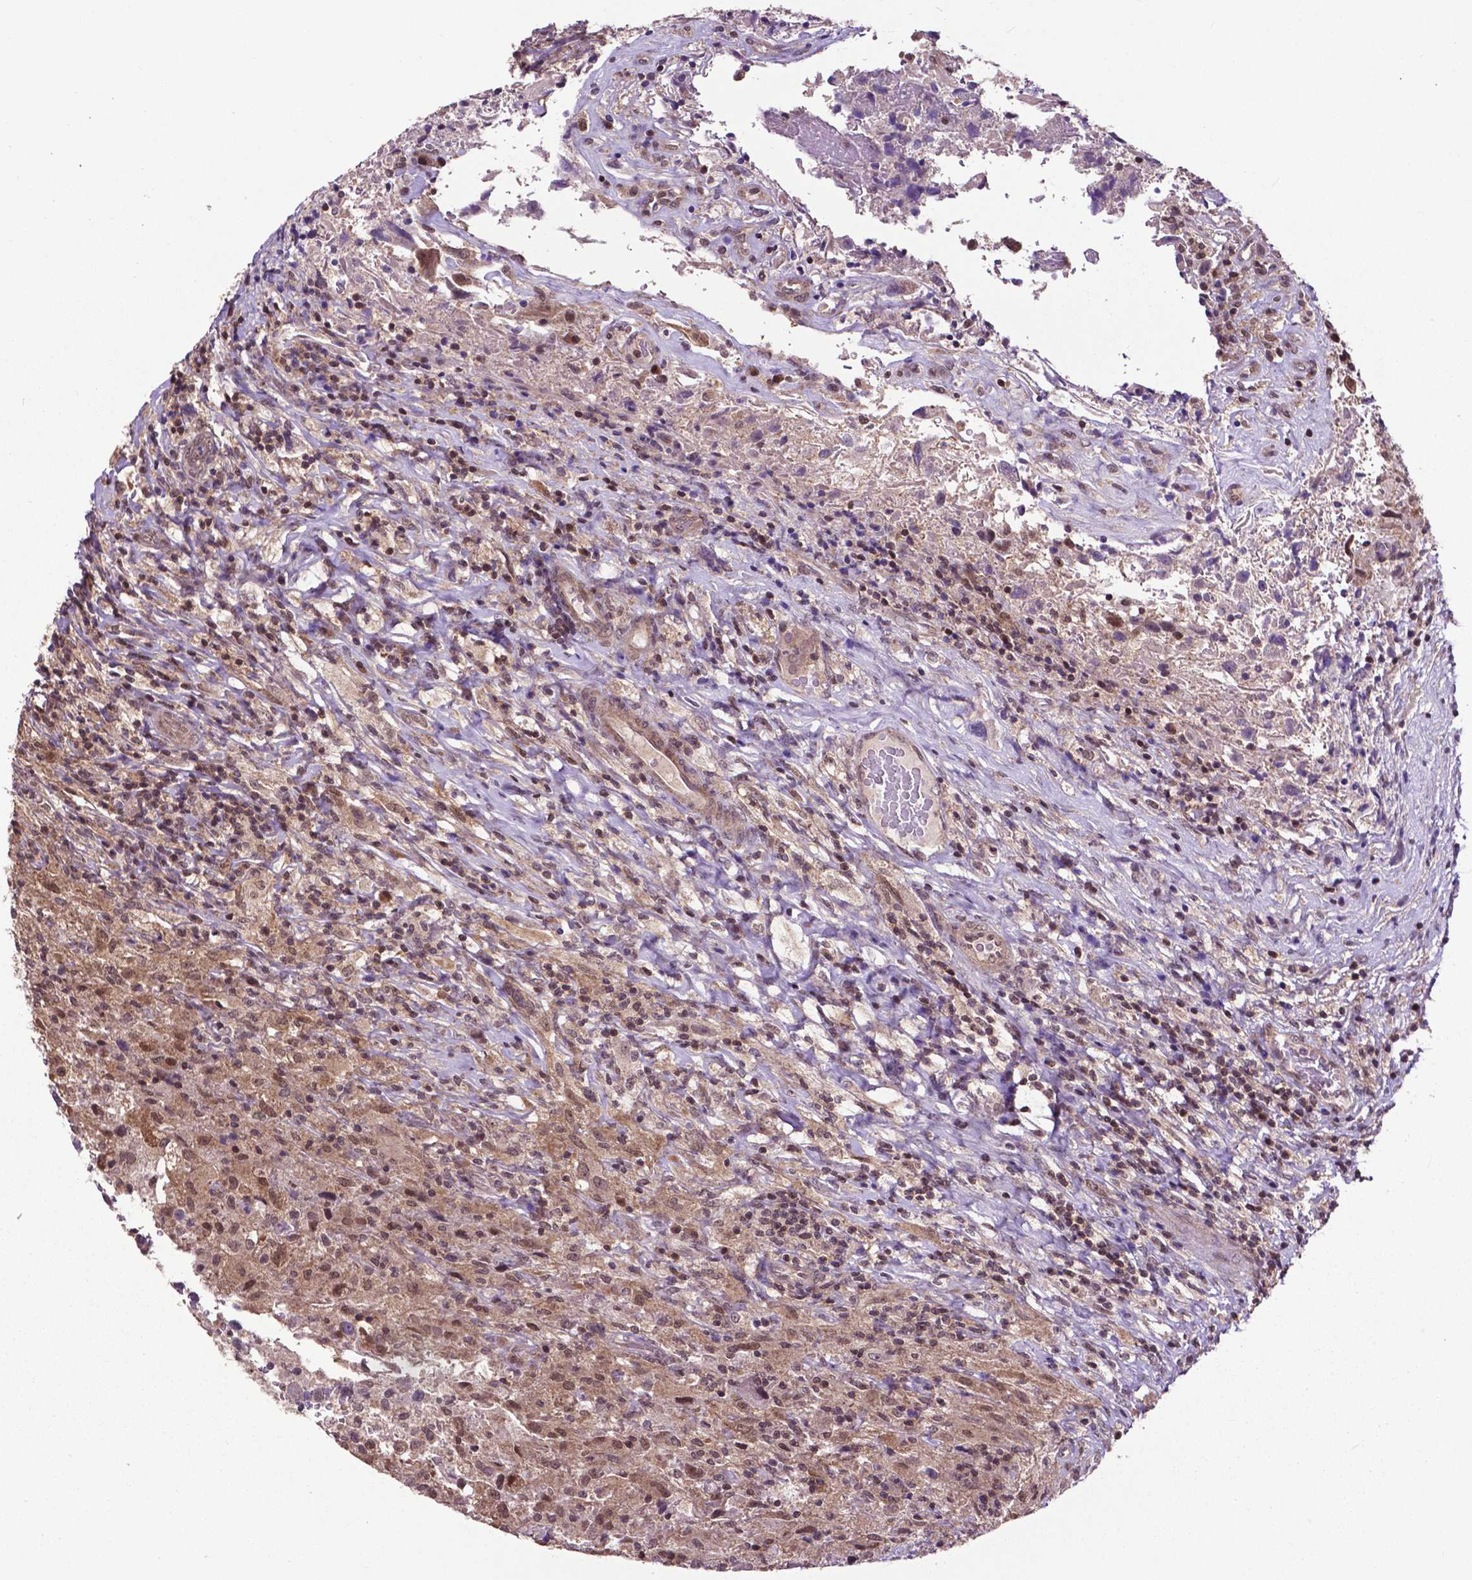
{"staining": {"intensity": "moderate", "quantity": "25%-75%", "location": "nuclear"}, "tissue": "glioma", "cell_type": "Tumor cells", "image_type": "cancer", "snomed": [{"axis": "morphology", "description": "Glioma, malignant, High grade"}, {"axis": "topography", "description": "Brain"}], "caption": "An immunohistochemistry (IHC) photomicrograph of tumor tissue is shown. Protein staining in brown shows moderate nuclear positivity in malignant glioma (high-grade) within tumor cells.", "gene": "OTUB1", "patient": {"sex": "male", "age": 68}}